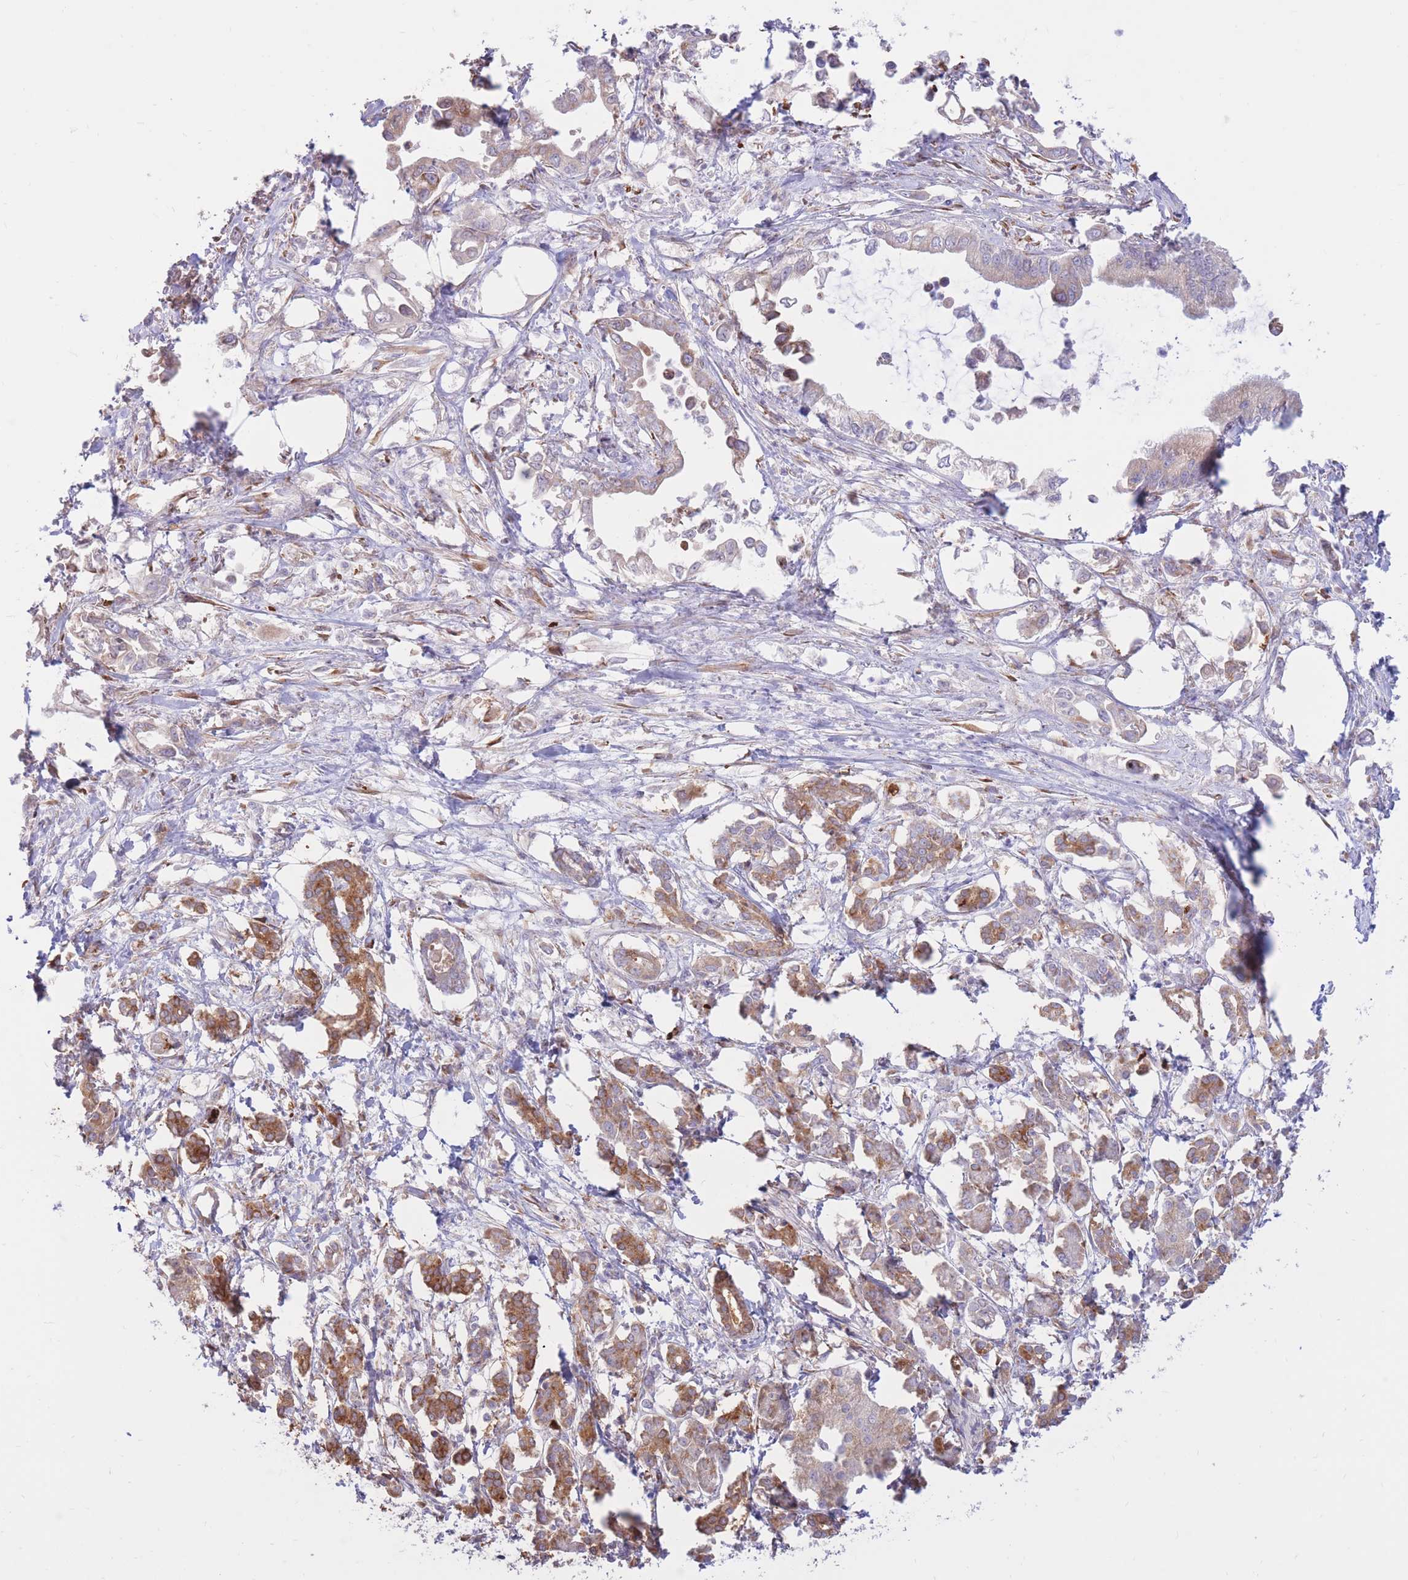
{"staining": {"intensity": "moderate", "quantity": ">75%", "location": "cytoplasmic/membranous"}, "tissue": "pancreatic cancer", "cell_type": "Tumor cells", "image_type": "cancer", "snomed": [{"axis": "morphology", "description": "Adenocarcinoma, NOS"}, {"axis": "topography", "description": "Pancreas"}], "caption": "Pancreatic cancer was stained to show a protein in brown. There is medium levels of moderate cytoplasmic/membranous staining in approximately >75% of tumor cells.", "gene": "ATP10D", "patient": {"sex": "male", "age": 61}}